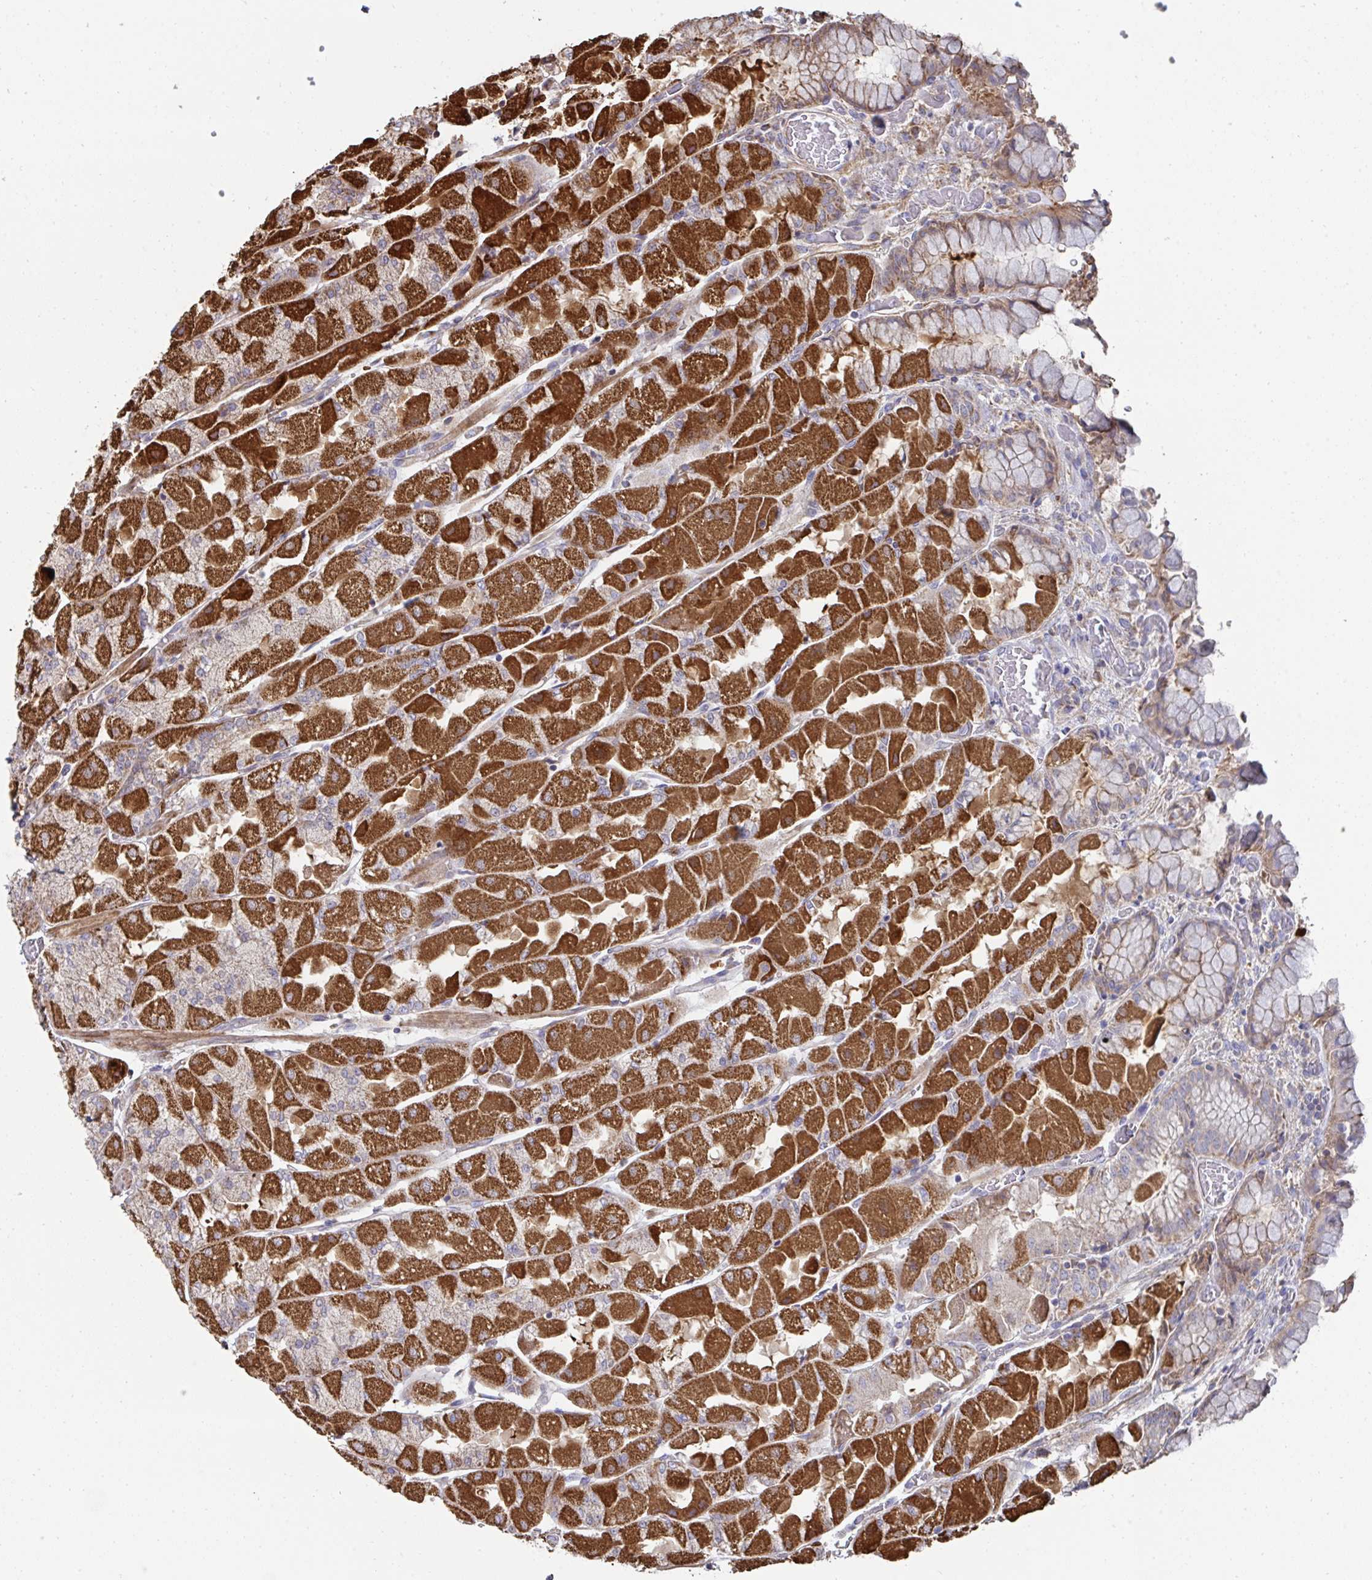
{"staining": {"intensity": "strong", "quantity": "25%-75%", "location": "cytoplasmic/membranous"}, "tissue": "stomach", "cell_type": "Glandular cells", "image_type": "normal", "snomed": [{"axis": "morphology", "description": "Normal tissue, NOS"}, {"axis": "topography", "description": "Stomach"}], "caption": "A high amount of strong cytoplasmic/membranous positivity is seen in about 25%-75% of glandular cells in normal stomach.", "gene": "DZANK1", "patient": {"sex": "female", "age": 61}}